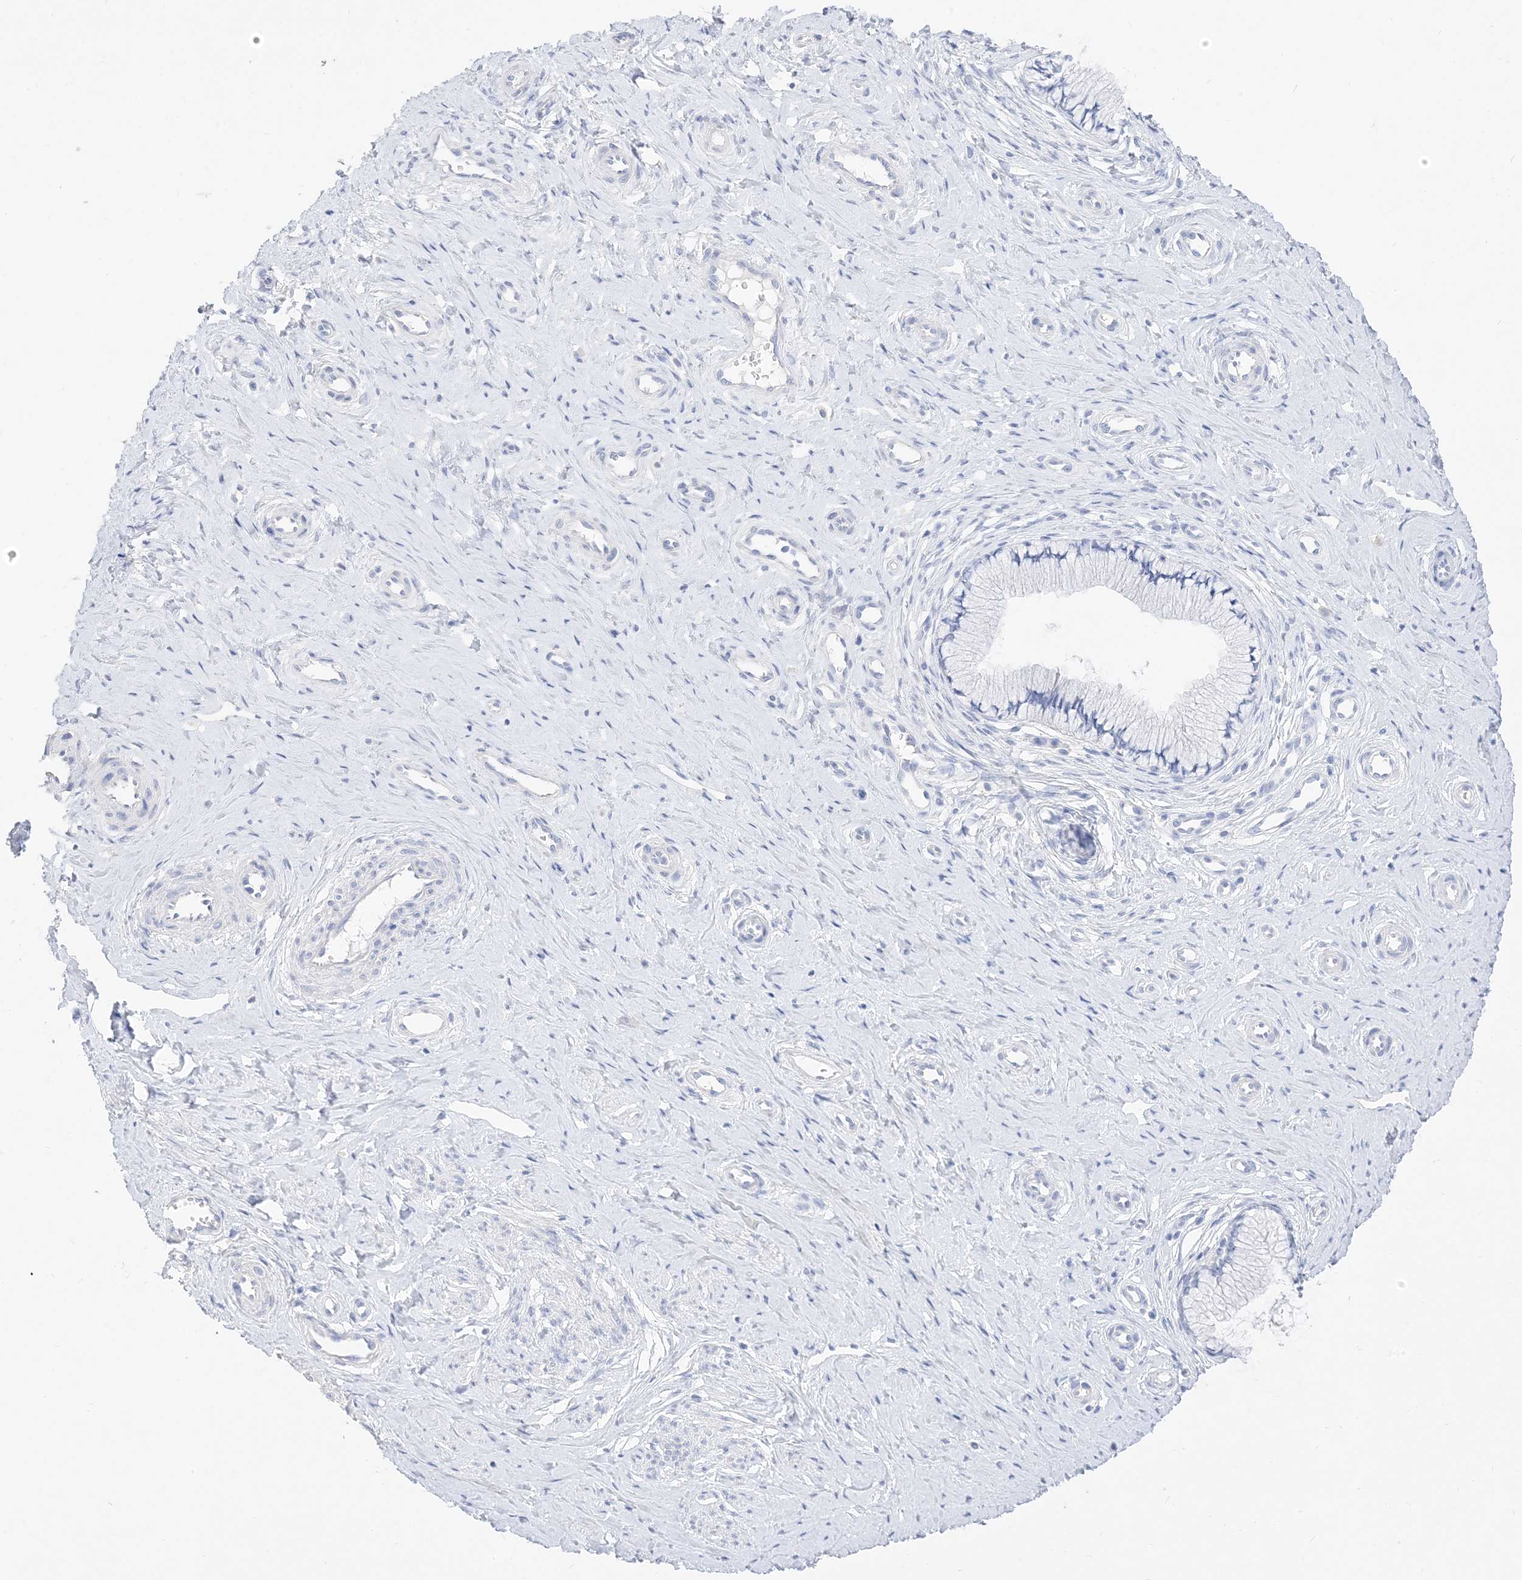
{"staining": {"intensity": "negative", "quantity": "none", "location": "none"}, "tissue": "cervix", "cell_type": "Glandular cells", "image_type": "normal", "snomed": [{"axis": "morphology", "description": "Normal tissue, NOS"}, {"axis": "topography", "description": "Cervix"}], "caption": "Glandular cells show no significant positivity in normal cervix. (DAB immunohistochemistry visualized using brightfield microscopy, high magnification).", "gene": "MUC17", "patient": {"sex": "female", "age": 36}}